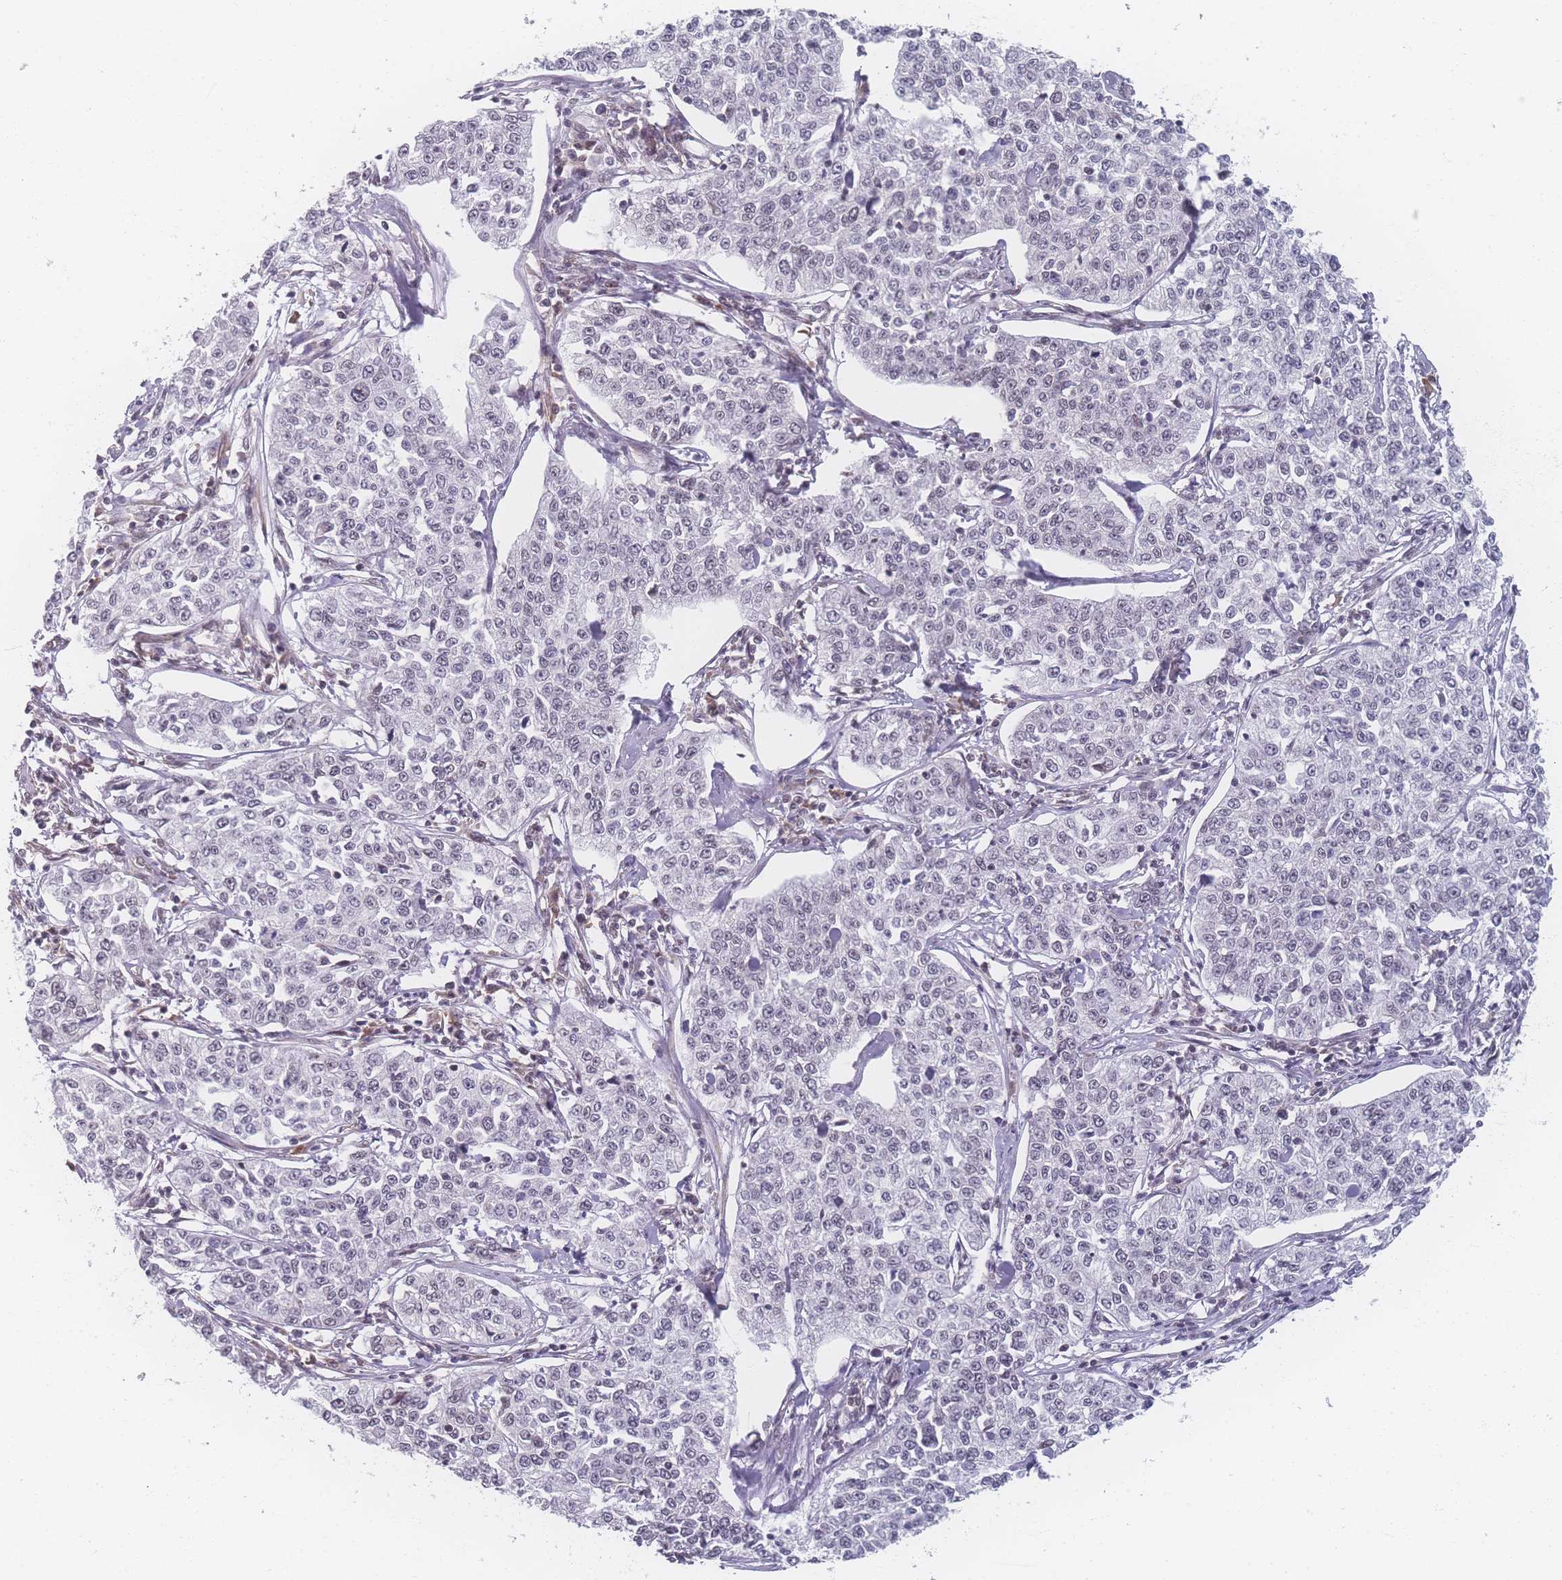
{"staining": {"intensity": "negative", "quantity": "none", "location": "none"}, "tissue": "cervical cancer", "cell_type": "Tumor cells", "image_type": "cancer", "snomed": [{"axis": "morphology", "description": "Squamous cell carcinoma, NOS"}, {"axis": "topography", "description": "Cervix"}], "caption": "DAB immunohistochemical staining of human cervical cancer (squamous cell carcinoma) exhibits no significant positivity in tumor cells.", "gene": "ZC3H13", "patient": {"sex": "female", "age": 35}}